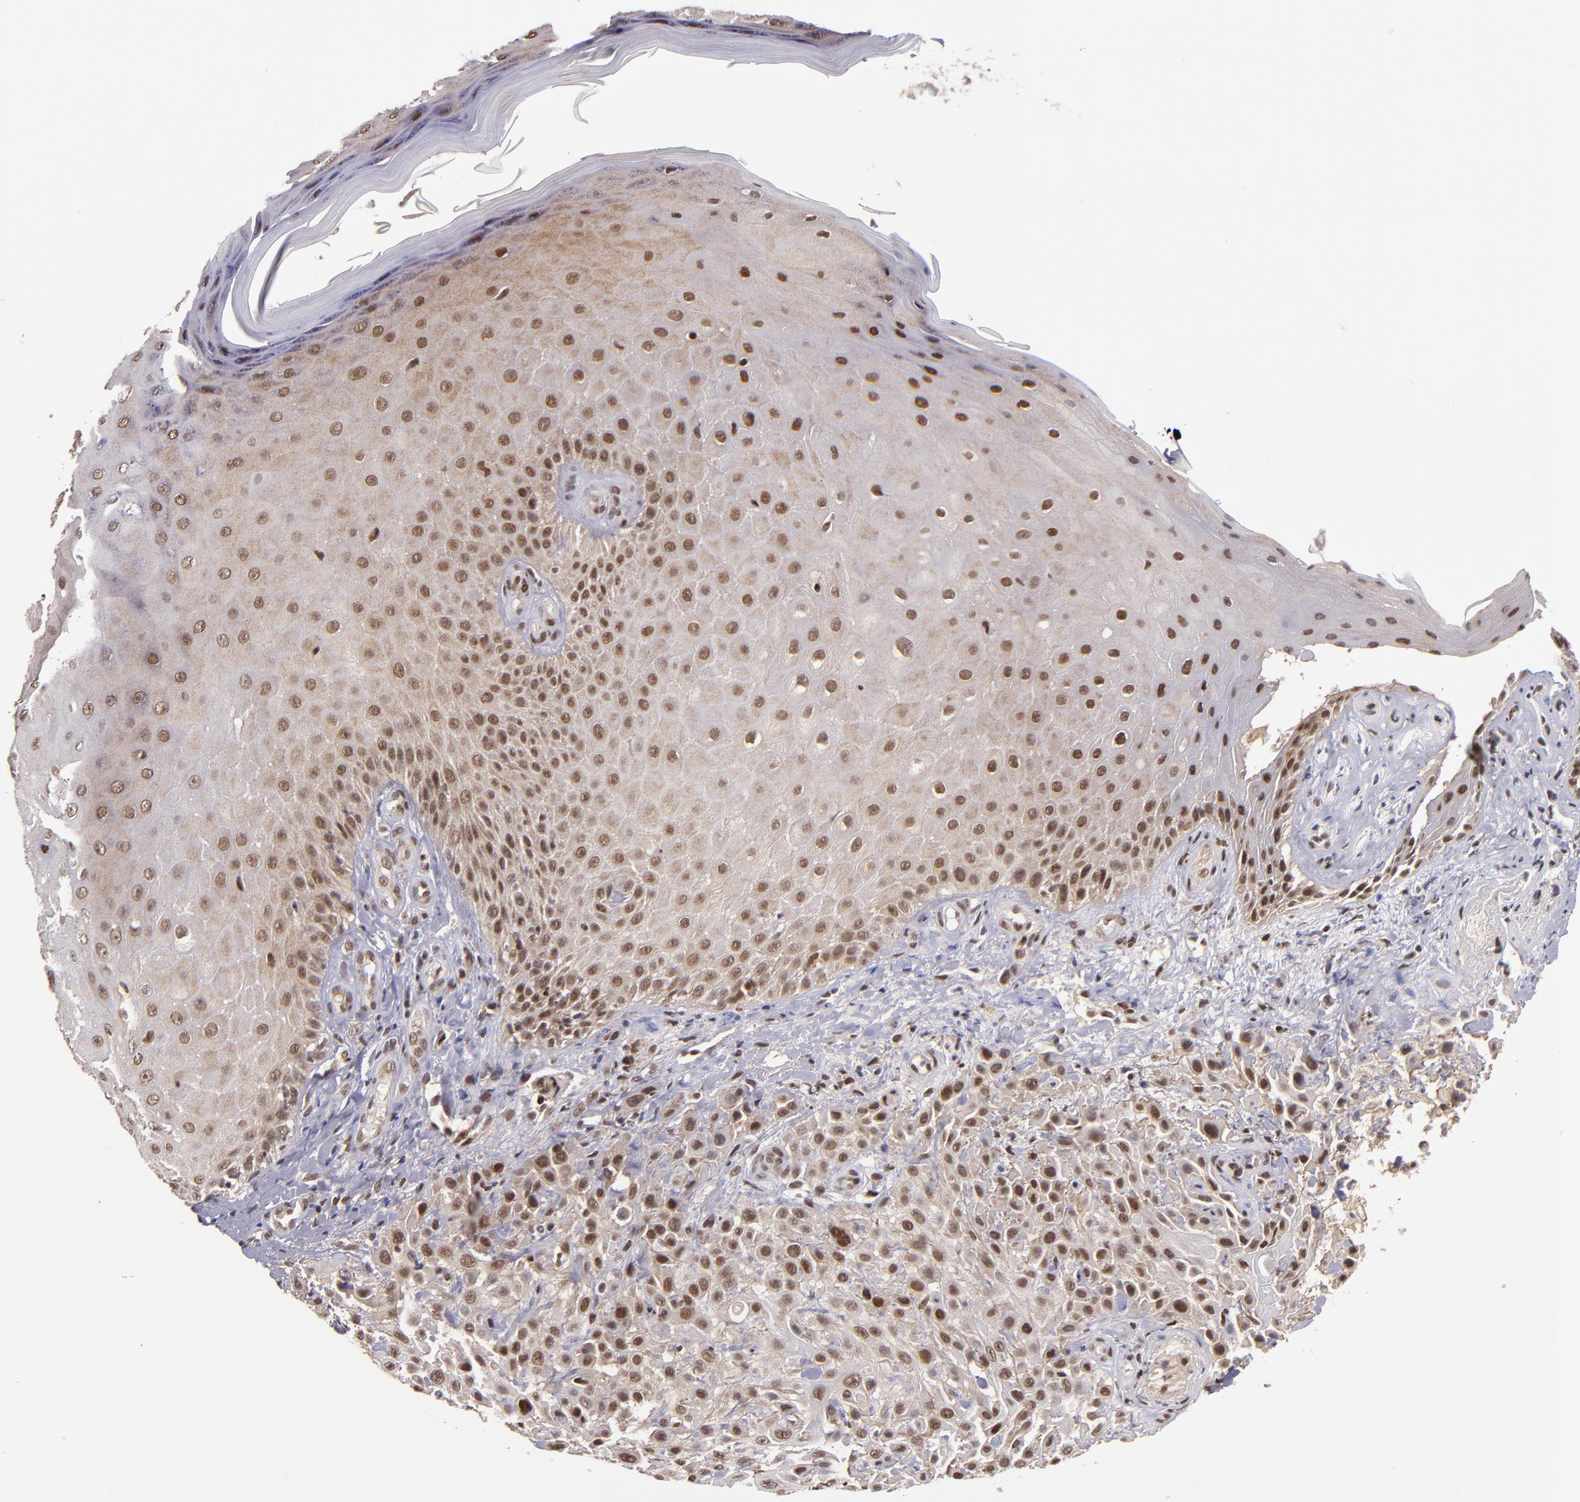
{"staining": {"intensity": "moderate", "quantity": ">75%", "location": "cytoplasmic/membranous,nuclear"}, "tissue": "skin cancer", "cell_type": "Tumor cells", "image_type": "cancer", "snomed": [{"axis": "morphology", "description": "Squamous cell carcinoma, NOS"}, {"axis": "topography", "description": "Skin"}], "caption": "DAB immunohistochemical staining of human squamous cell carcinoma (skin) exhibits moderate cytoplasmic/membranous and nuclear protein positivity in about >75% of tumor cells. Nuclei are stained in blue.", "gene": "EP300", "patient": {"sex": "female", "age": 42}}